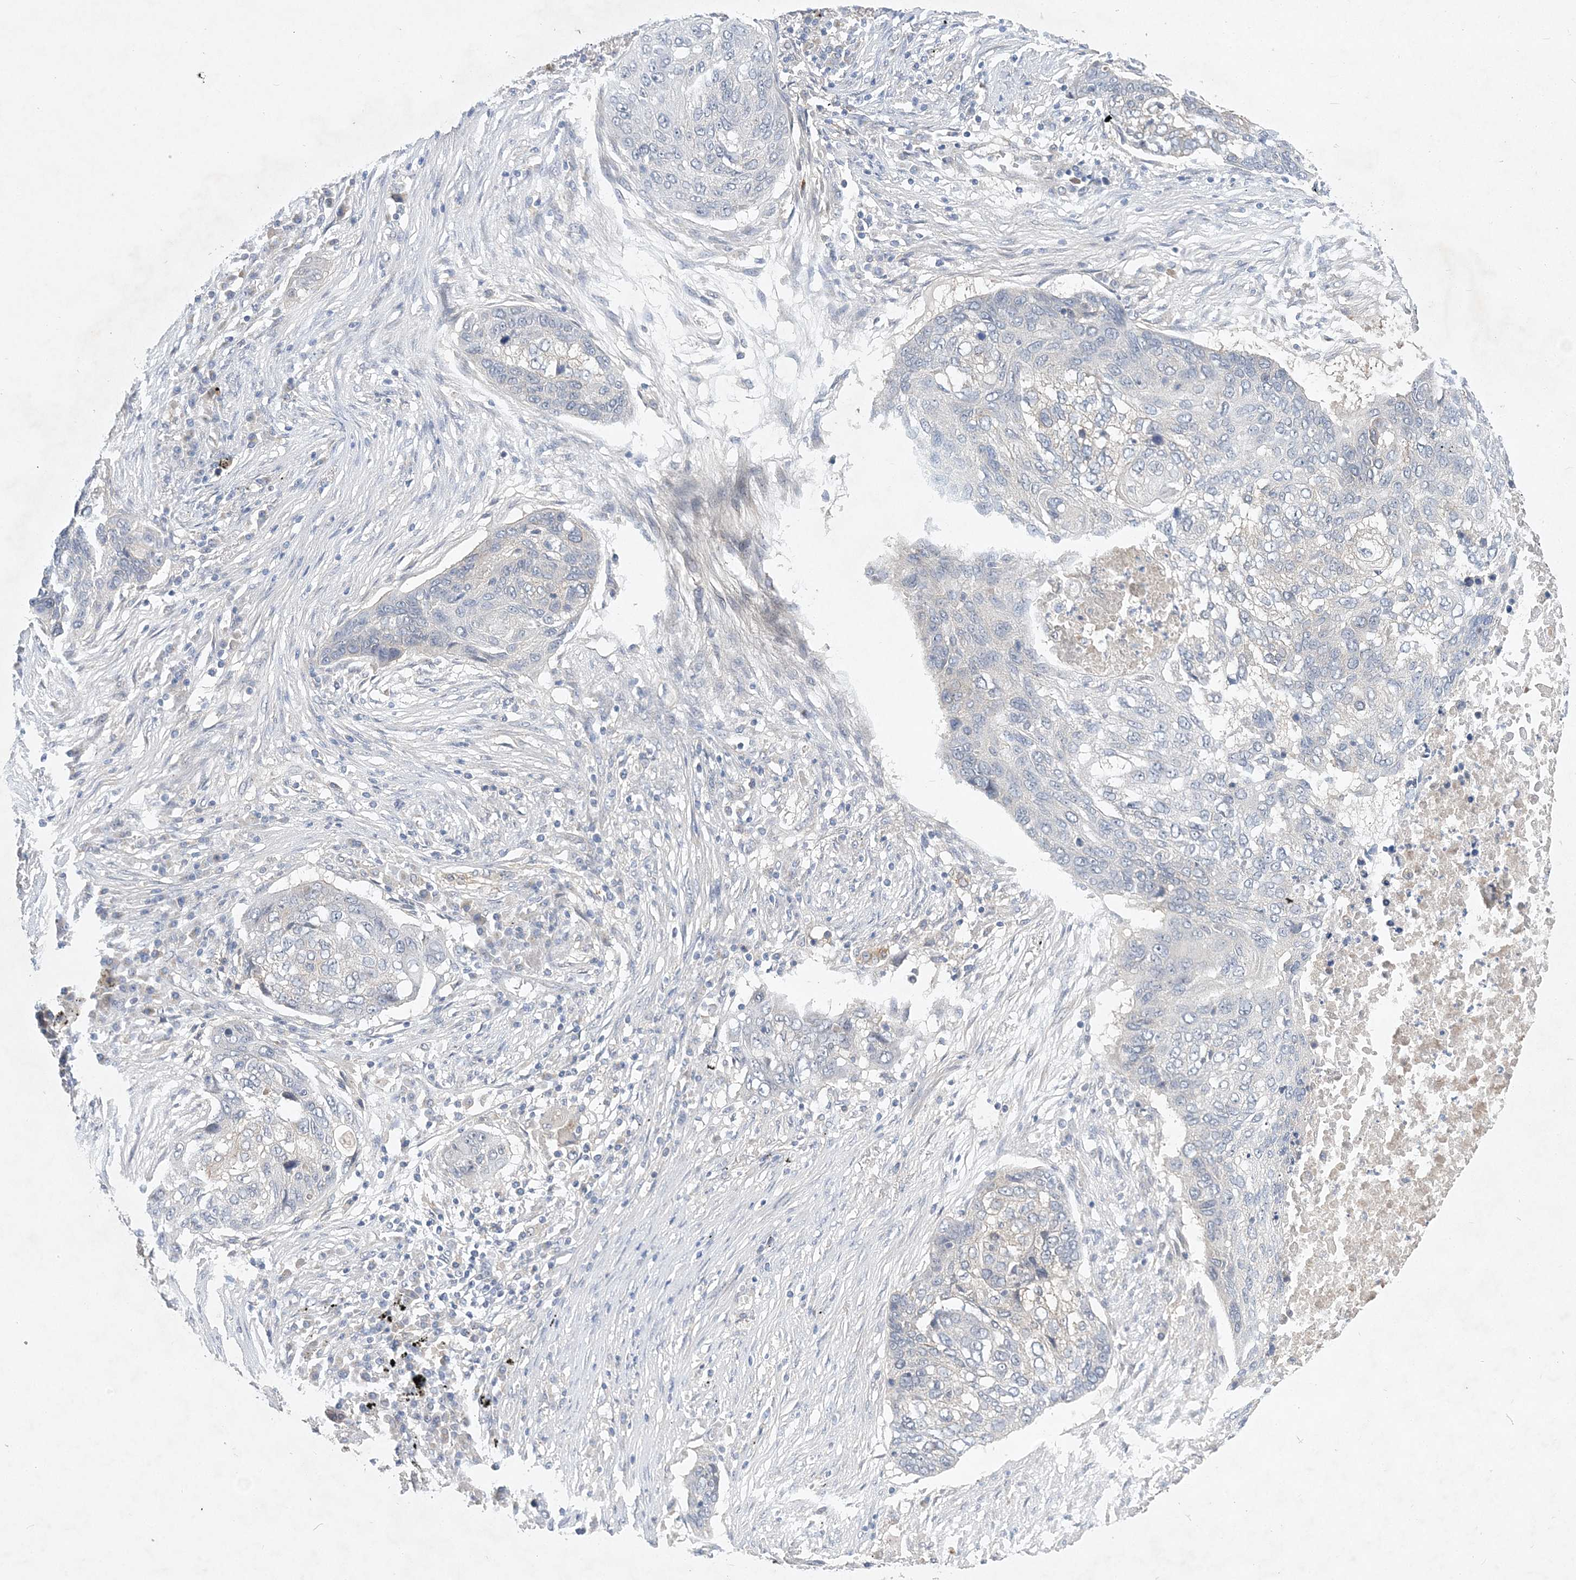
{"staining": {"intensity": "negative", "quantity": "none", "location": "none"}, "tissue": "lung cancer", "cell_type": "Tumor cells", "image_type": "cancer", "snomed": [{"axis": "morphology", "description": "Squamous cell carcinoma, NOS"}, {"axis": "topography", "description": "Lung"}], "caption": "The micrograph displays no staining of tumor cells in lung cancer (squamous cell carcinoma). The staining is performed using DAB (3,3'-diaminobenzidine) brown chromogen with nuclei counter-stained in using hematoxylin.", "gene": "ANKRD35", "patient": {"sex": "female", "age": 63}}